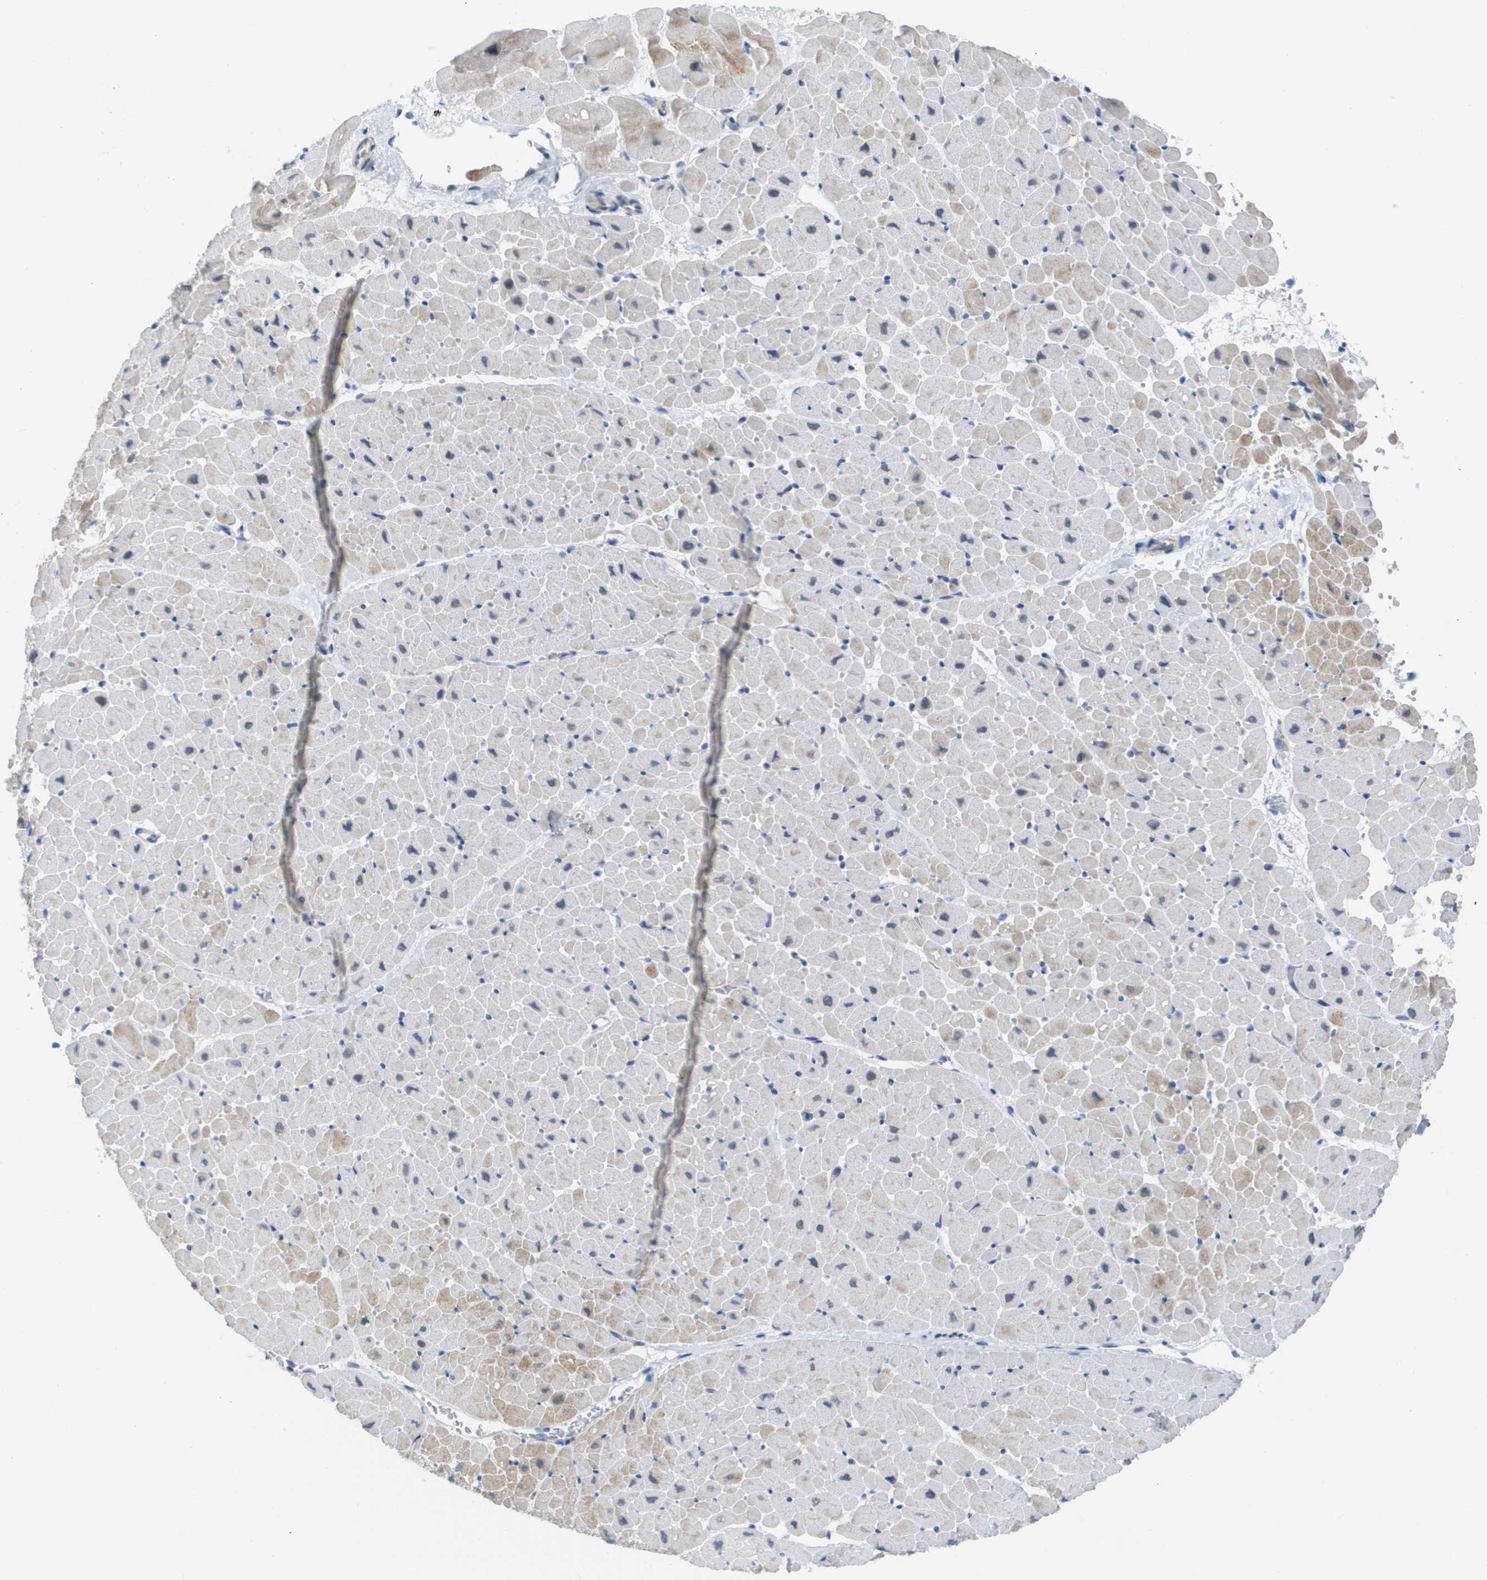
{"staining": {"intensity": "weak", "quantity": "<25%", "location": "cytoplasmic/membranous"}, "tissue": "heart muscle", "cell_type": "Cardiomyocytes", "image_type": "normal", "snomed": [{"axis": "morphology", "description": "Normal tissue, NOS"}, {"axis": "topography", "description": "Heart"}], "caption": "Human heart muscle stained for a protein using immunohistochemistry exhibits no expression in cardiomyocytes.", "gene": "PDE4A", "patient": {"sex": "male", "age": 45}}